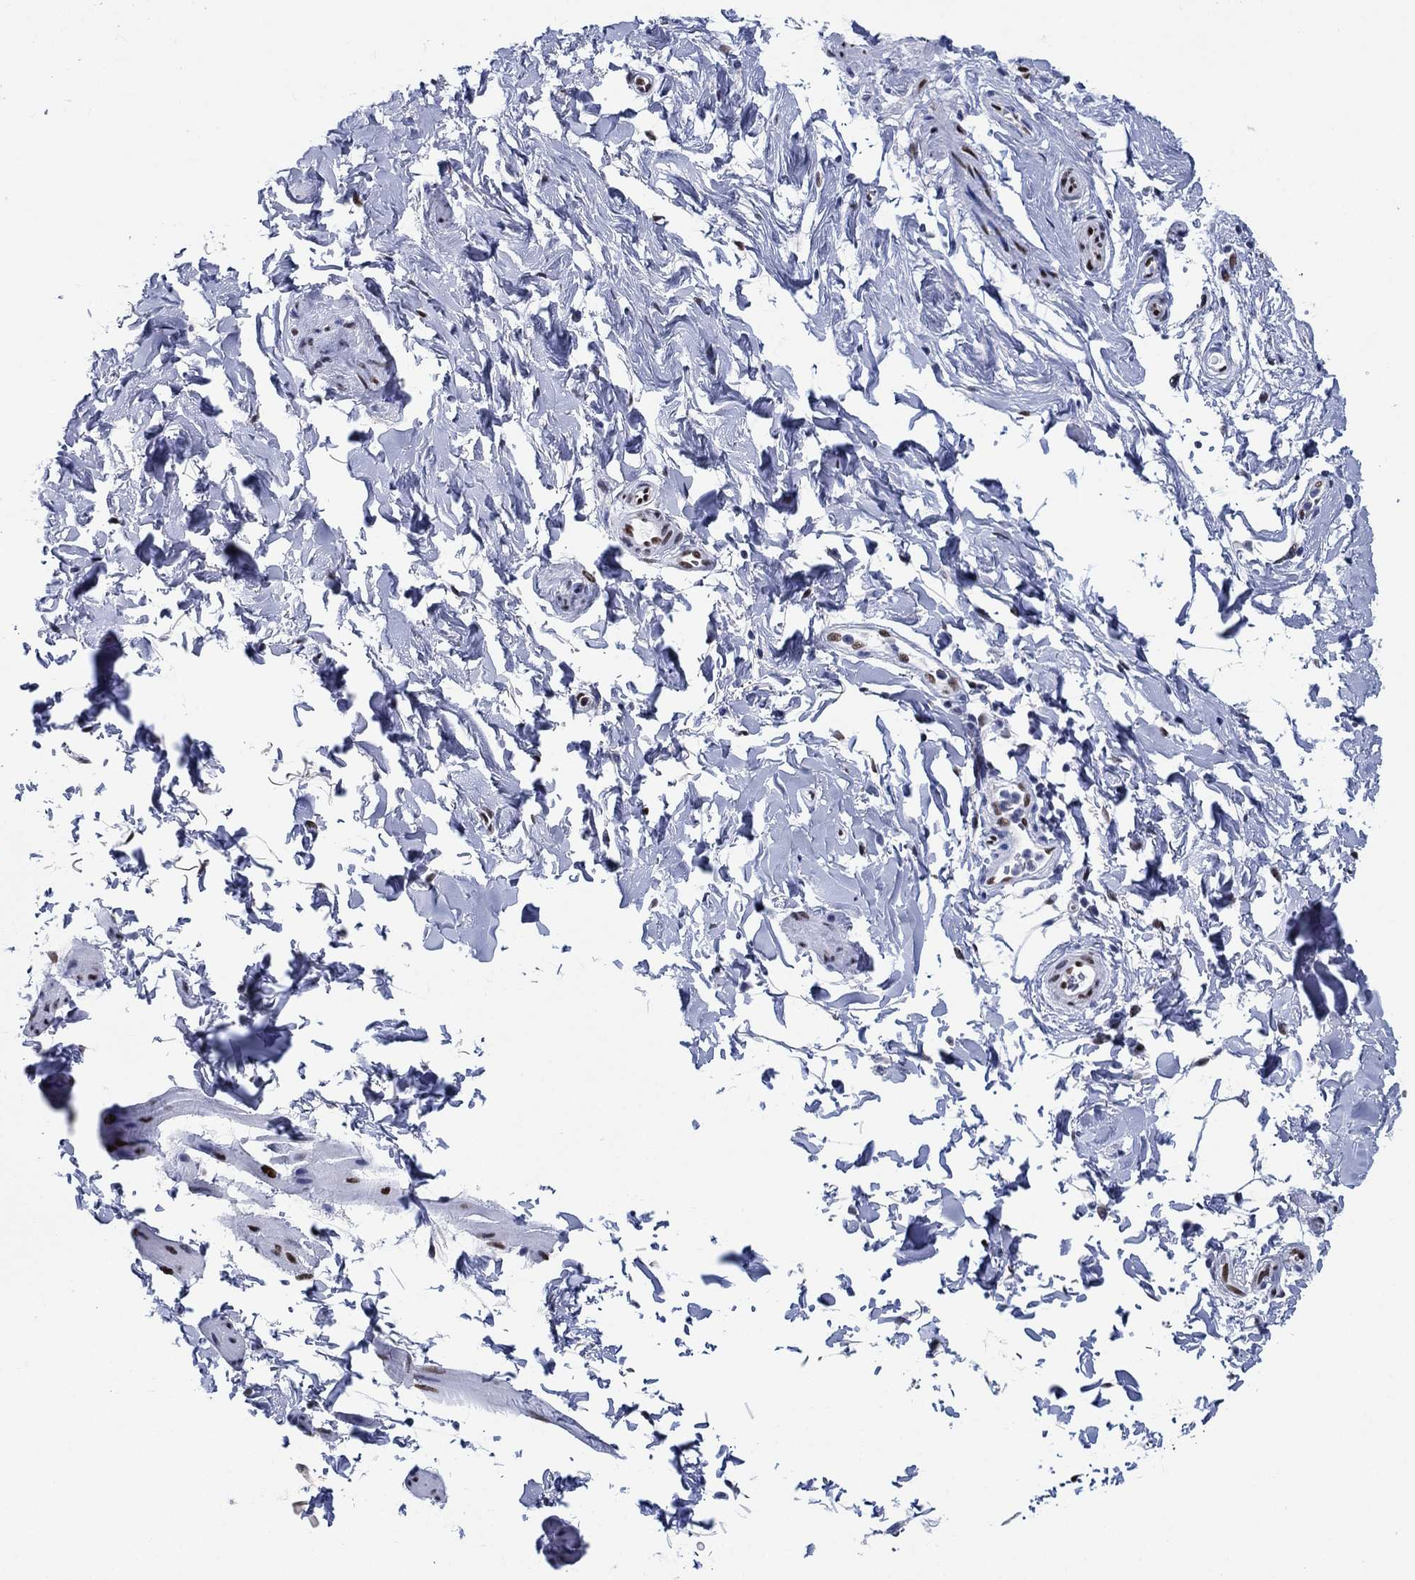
{"staining": {"intensity": "strong", "quantity": "25%-75%", "location": "nuclear"}, "tissue": "smooth muscle", "cell_type": "Smooth muscle cells", "image_type": "normal", "snomed": [{"axis": "morphology", "description": "Normal tissue, NOS"}, {"axis": "topography", "description": "Adipose tissue"}, {"axis": "topography", "description": "Smooth muscle"}, {"axis": "topography", "description": "Peripheral nerve tissue"}], "caption": "Protein staining of benign smooth muscle displays strong nuclear expression in approximately 25%-75% of smooth muscle cells. (brown staining indicates protein expression, while blue staining denotes nuclei).", "gene": "ZEB1", "patient": {"sex": "male", "age": 83}}